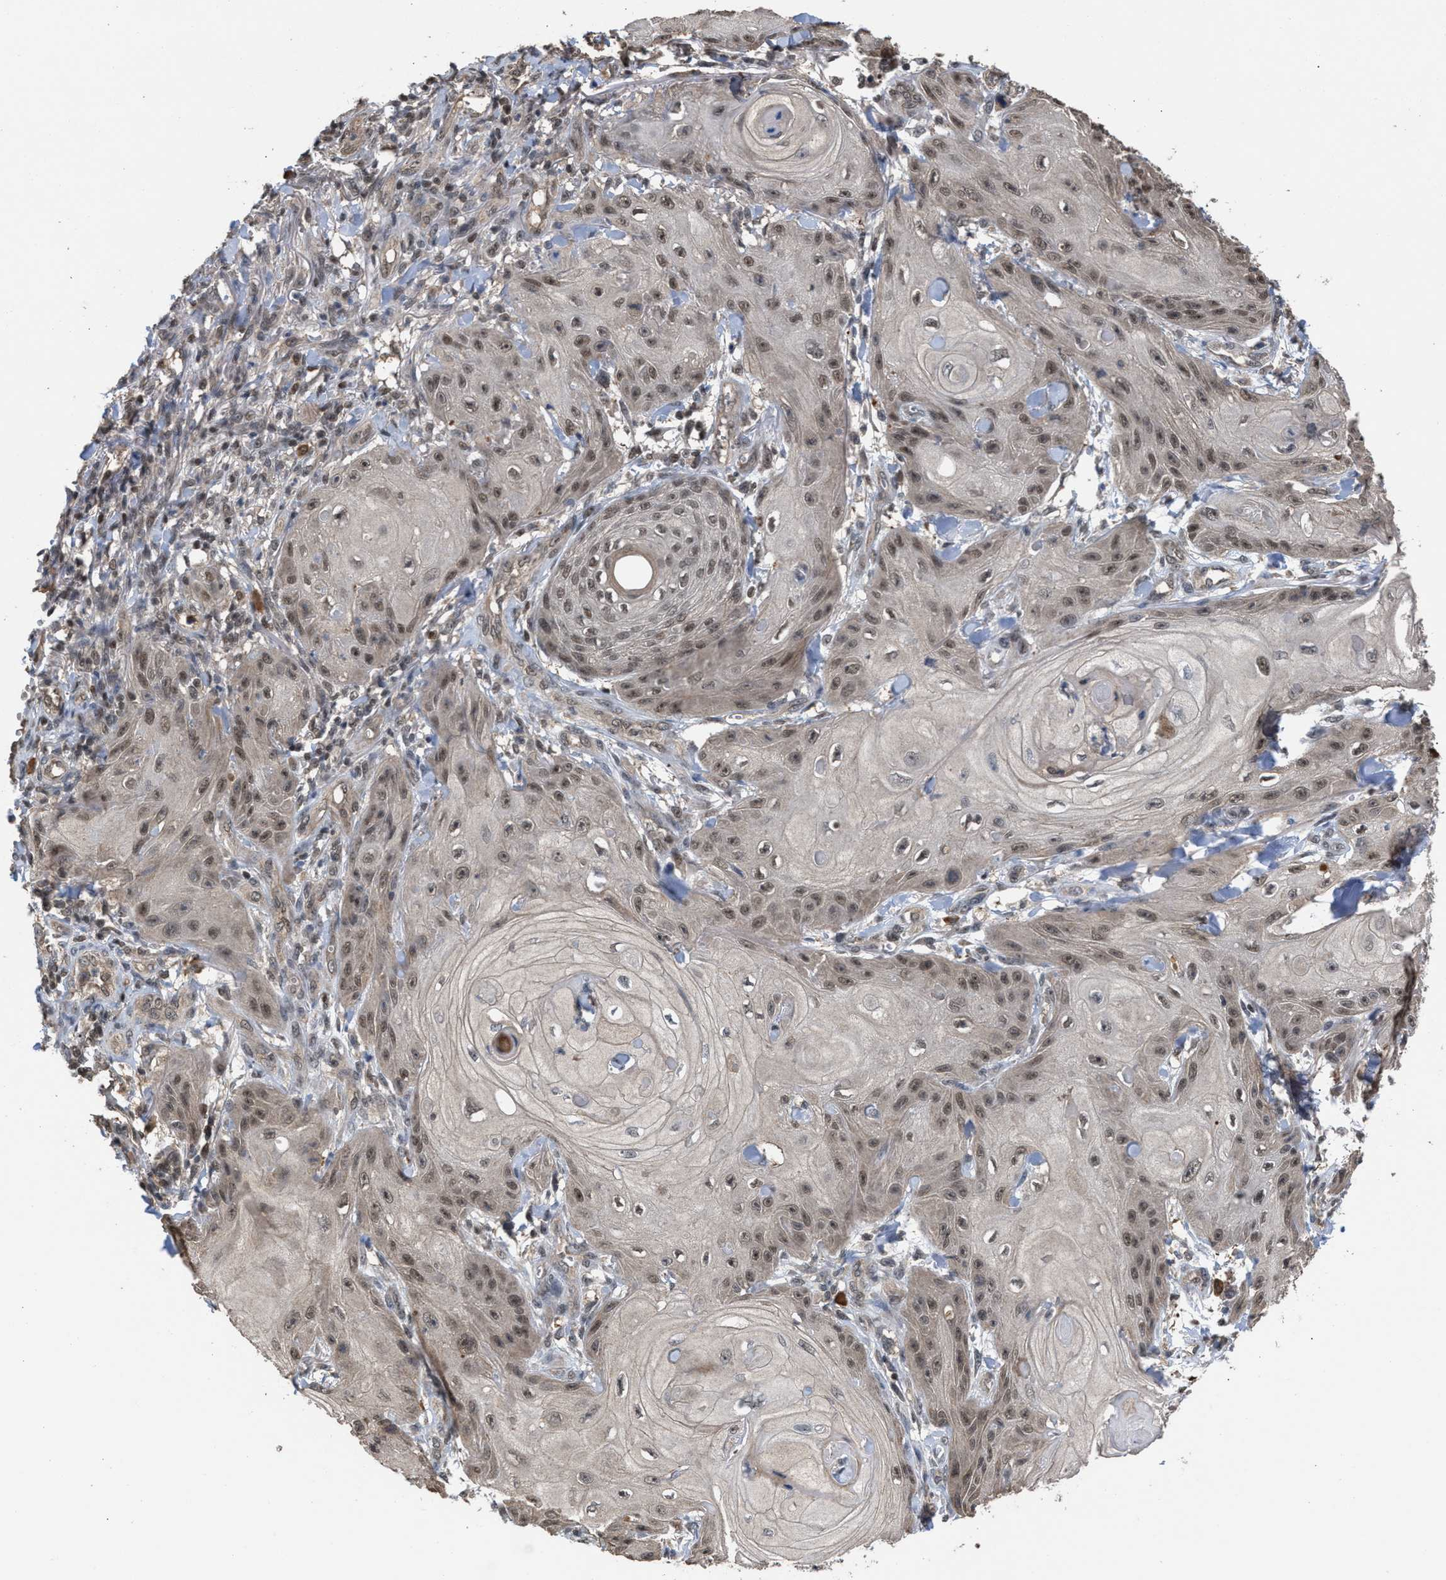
{"staining": {"intensity": "weak", "quantity": ">75%", "location": "nuclear"}, "tissue": "skin cancer", "cell_type": "Tumor cells", "image_type": "cancer", "snomed": [{"axis": "morphology", "description": "Squamous cell carcinoma, NOS"}, {"axis": "topography", "description": "Skin"}], "caption": "Weak nuclear expression is present in about >75% of tumor cells in skin cancer.", "gene": "C9orf78", "patient": {"sex": "male", "age": 74}}